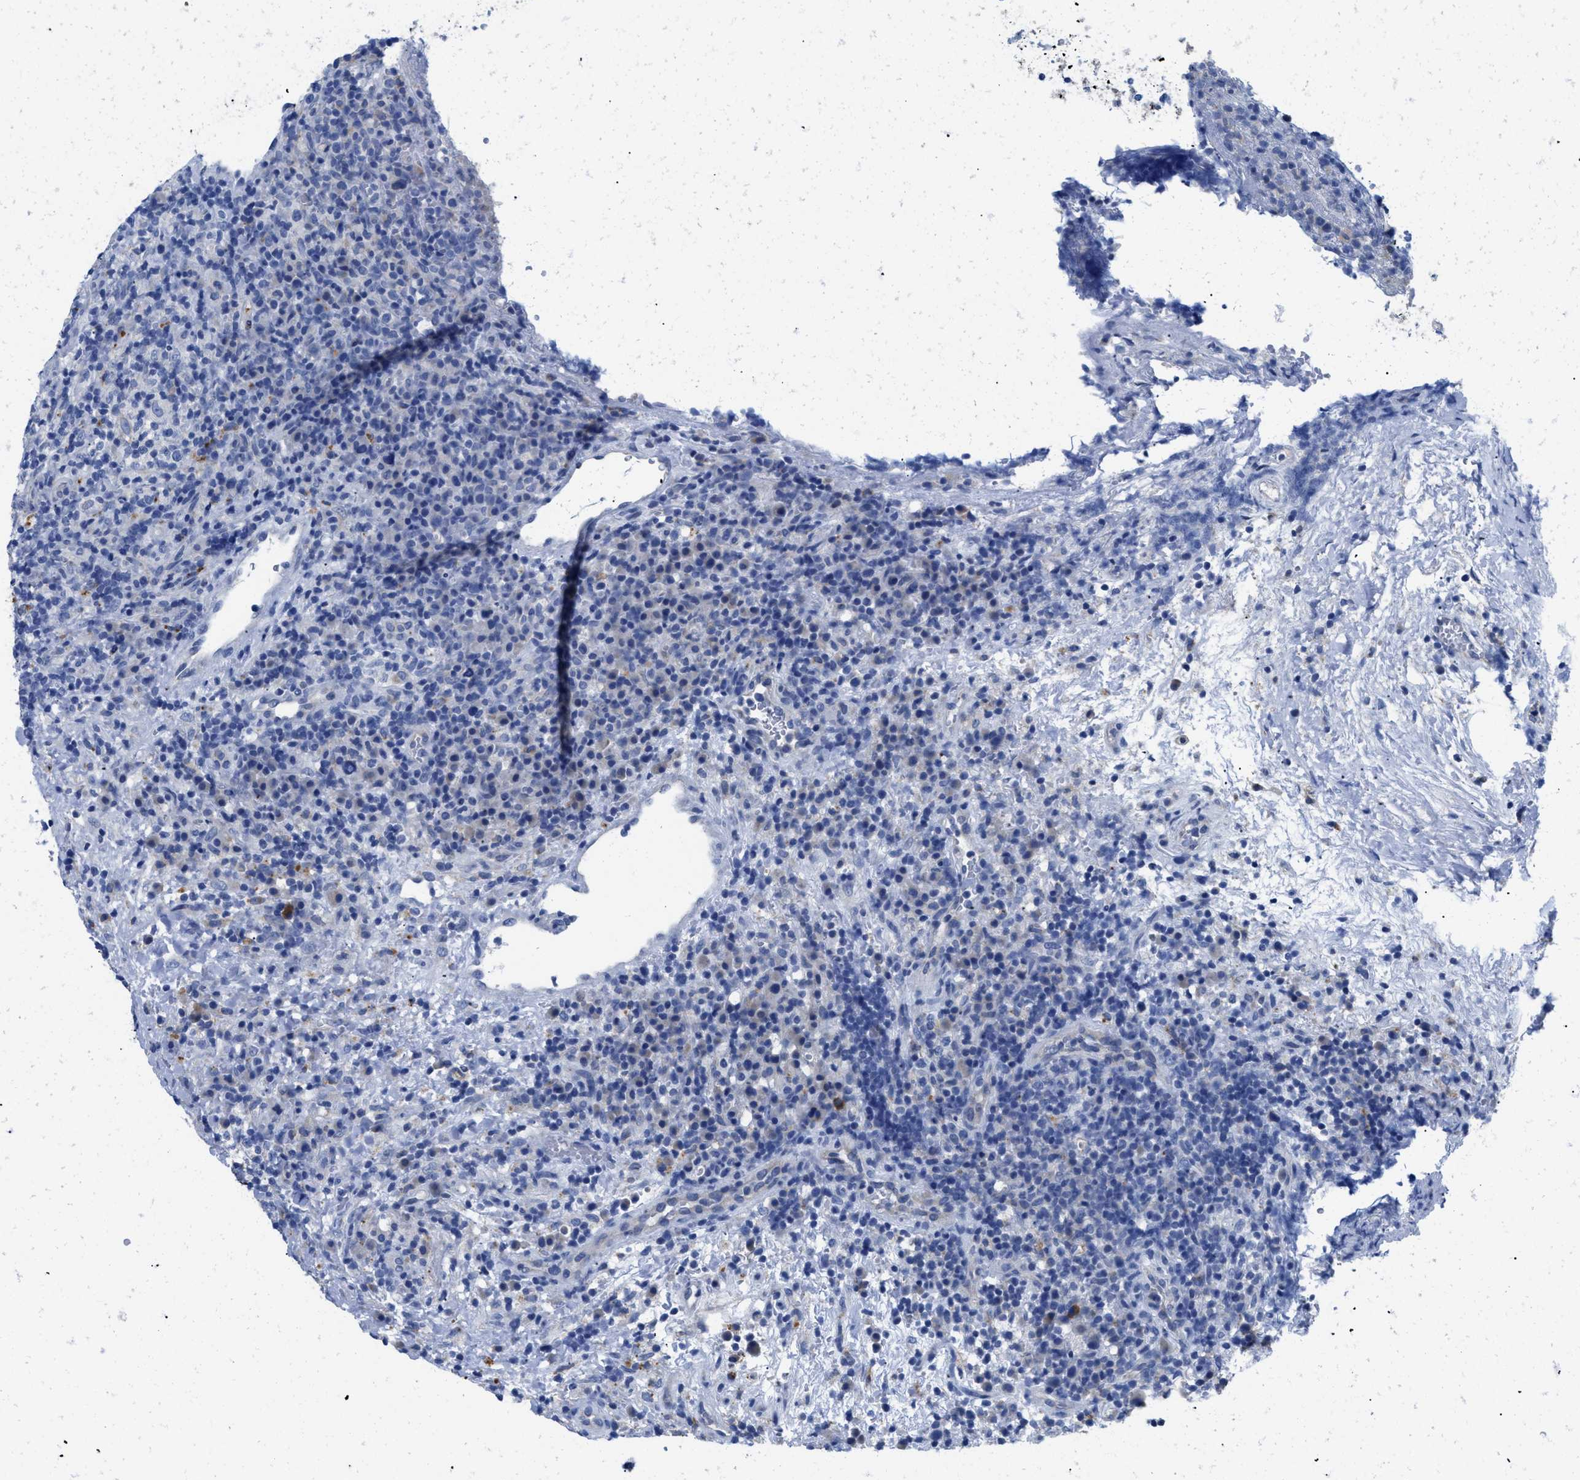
{"staining": {"intensity": "negative", "quantity": "none", "location": "none"}, "tissue": "lymphoma", "cell_type": "Tumor cells", "image_type": "cancer", "snomed": [{"axis": "morphology", "description": "Malignant lymphoma, non-Hodgkin's type, High grade"}, {"axis": "topography", "description": "Lymph node"}], "caption": "Tumor cells show no significant staining in malignant lymphoma, non-Hodgkin's type (high-grade). (Brightfield microscopy of DAB IHC at high magnification).", "gene": "APOBEC2", "patient": {"sex": "female", "age": 76}}